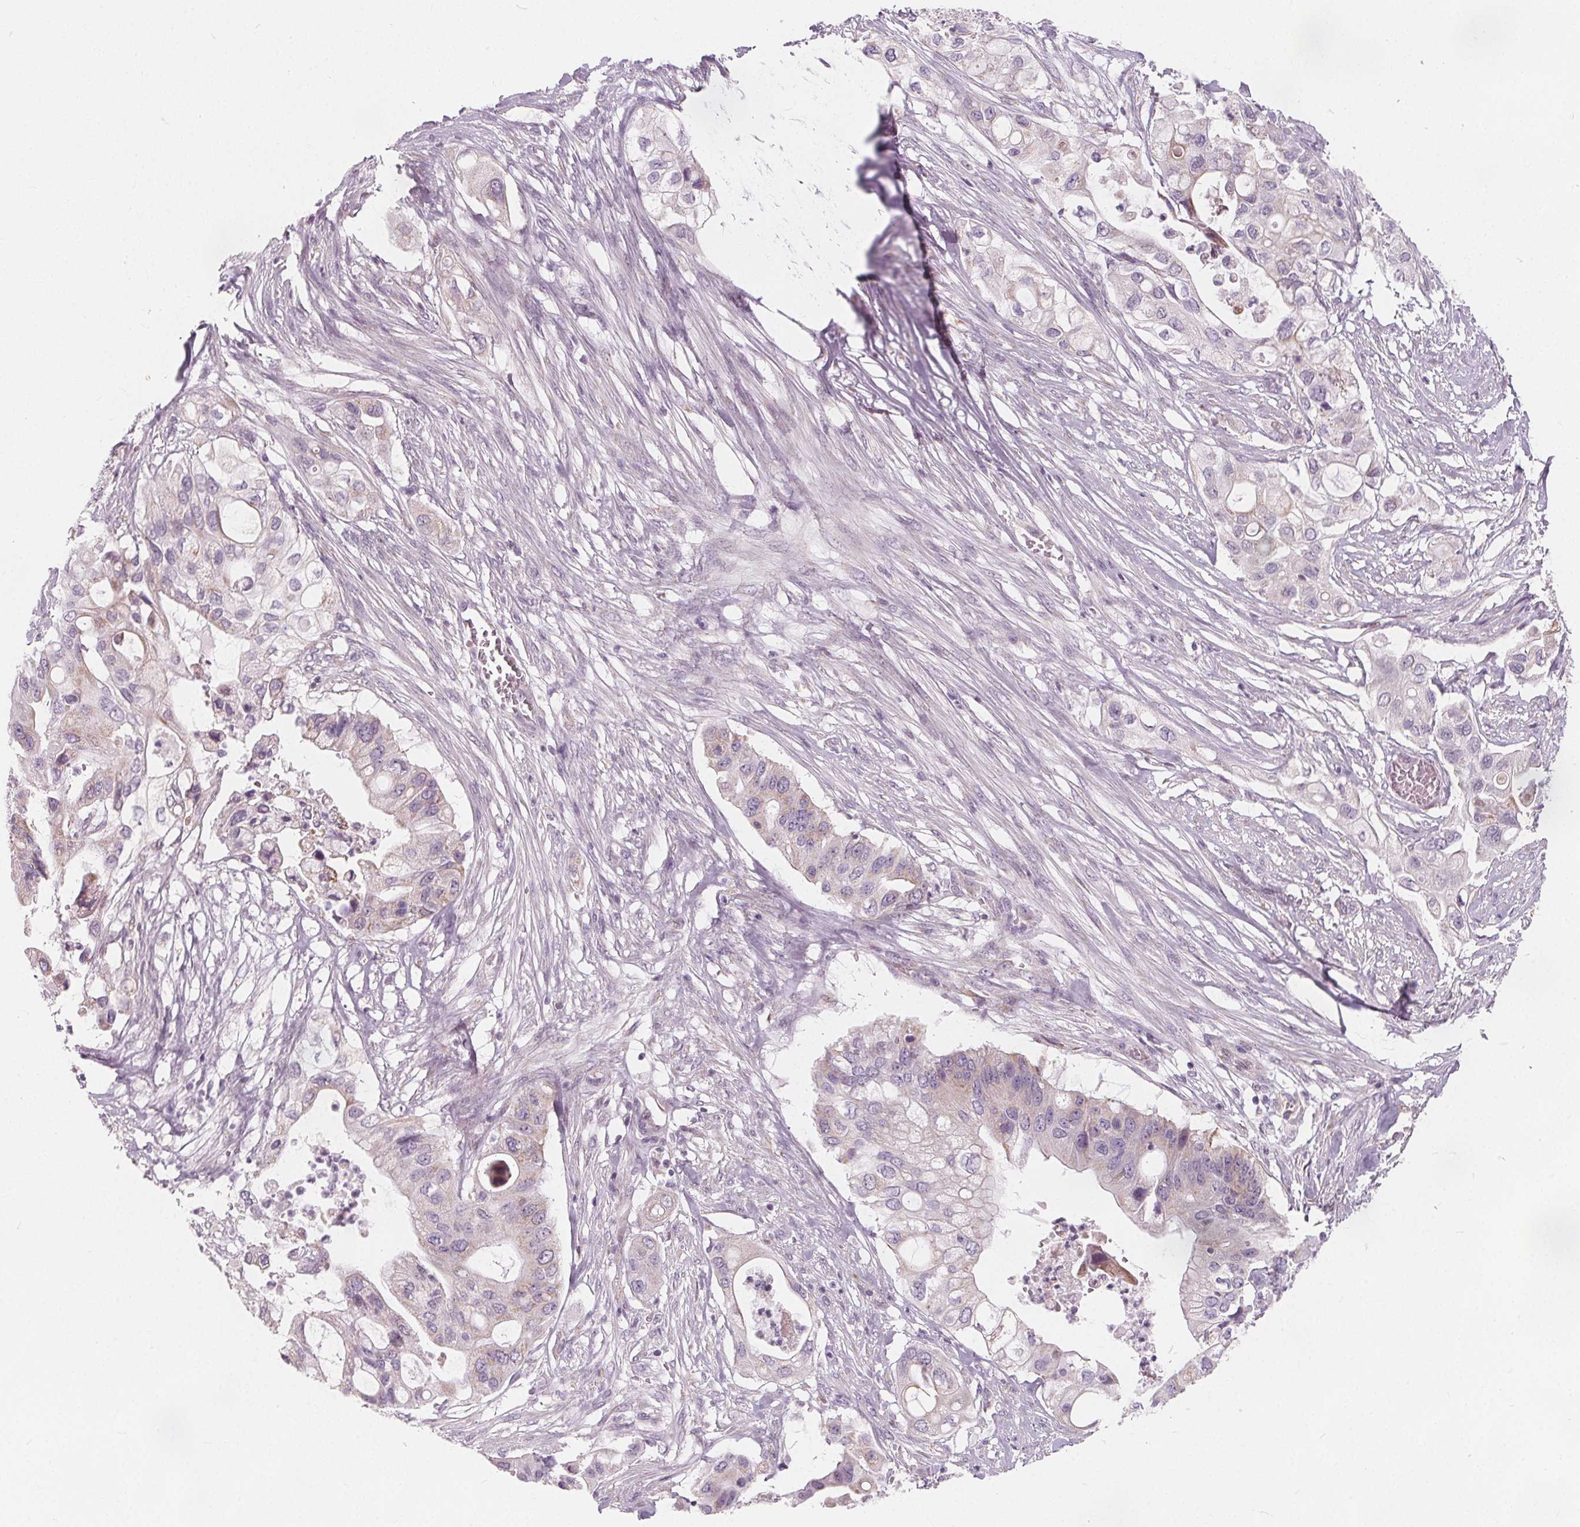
{"staining": {"intensity": "weak", "quantity": "<25%", "location": "cytoplasmic/membranous"}, "tissue": "pancreatic cancer", "cell_type": "Tumor cells", "image_type": "cancer", "snomed": [{"axis": "morphology", "description": "Adenocarcinoma, NOS"}, {"axis": "topography", "description": "Pancreas"}], "caption": "Immunohistochemistry (IHC) histopathology image of neoplastic tissue: pancreatic cancer stained with DAB displays no significant protein expression in tumor cells.", "gene": "NUP210L", "patient": {"sex": "female", "age": 72}}